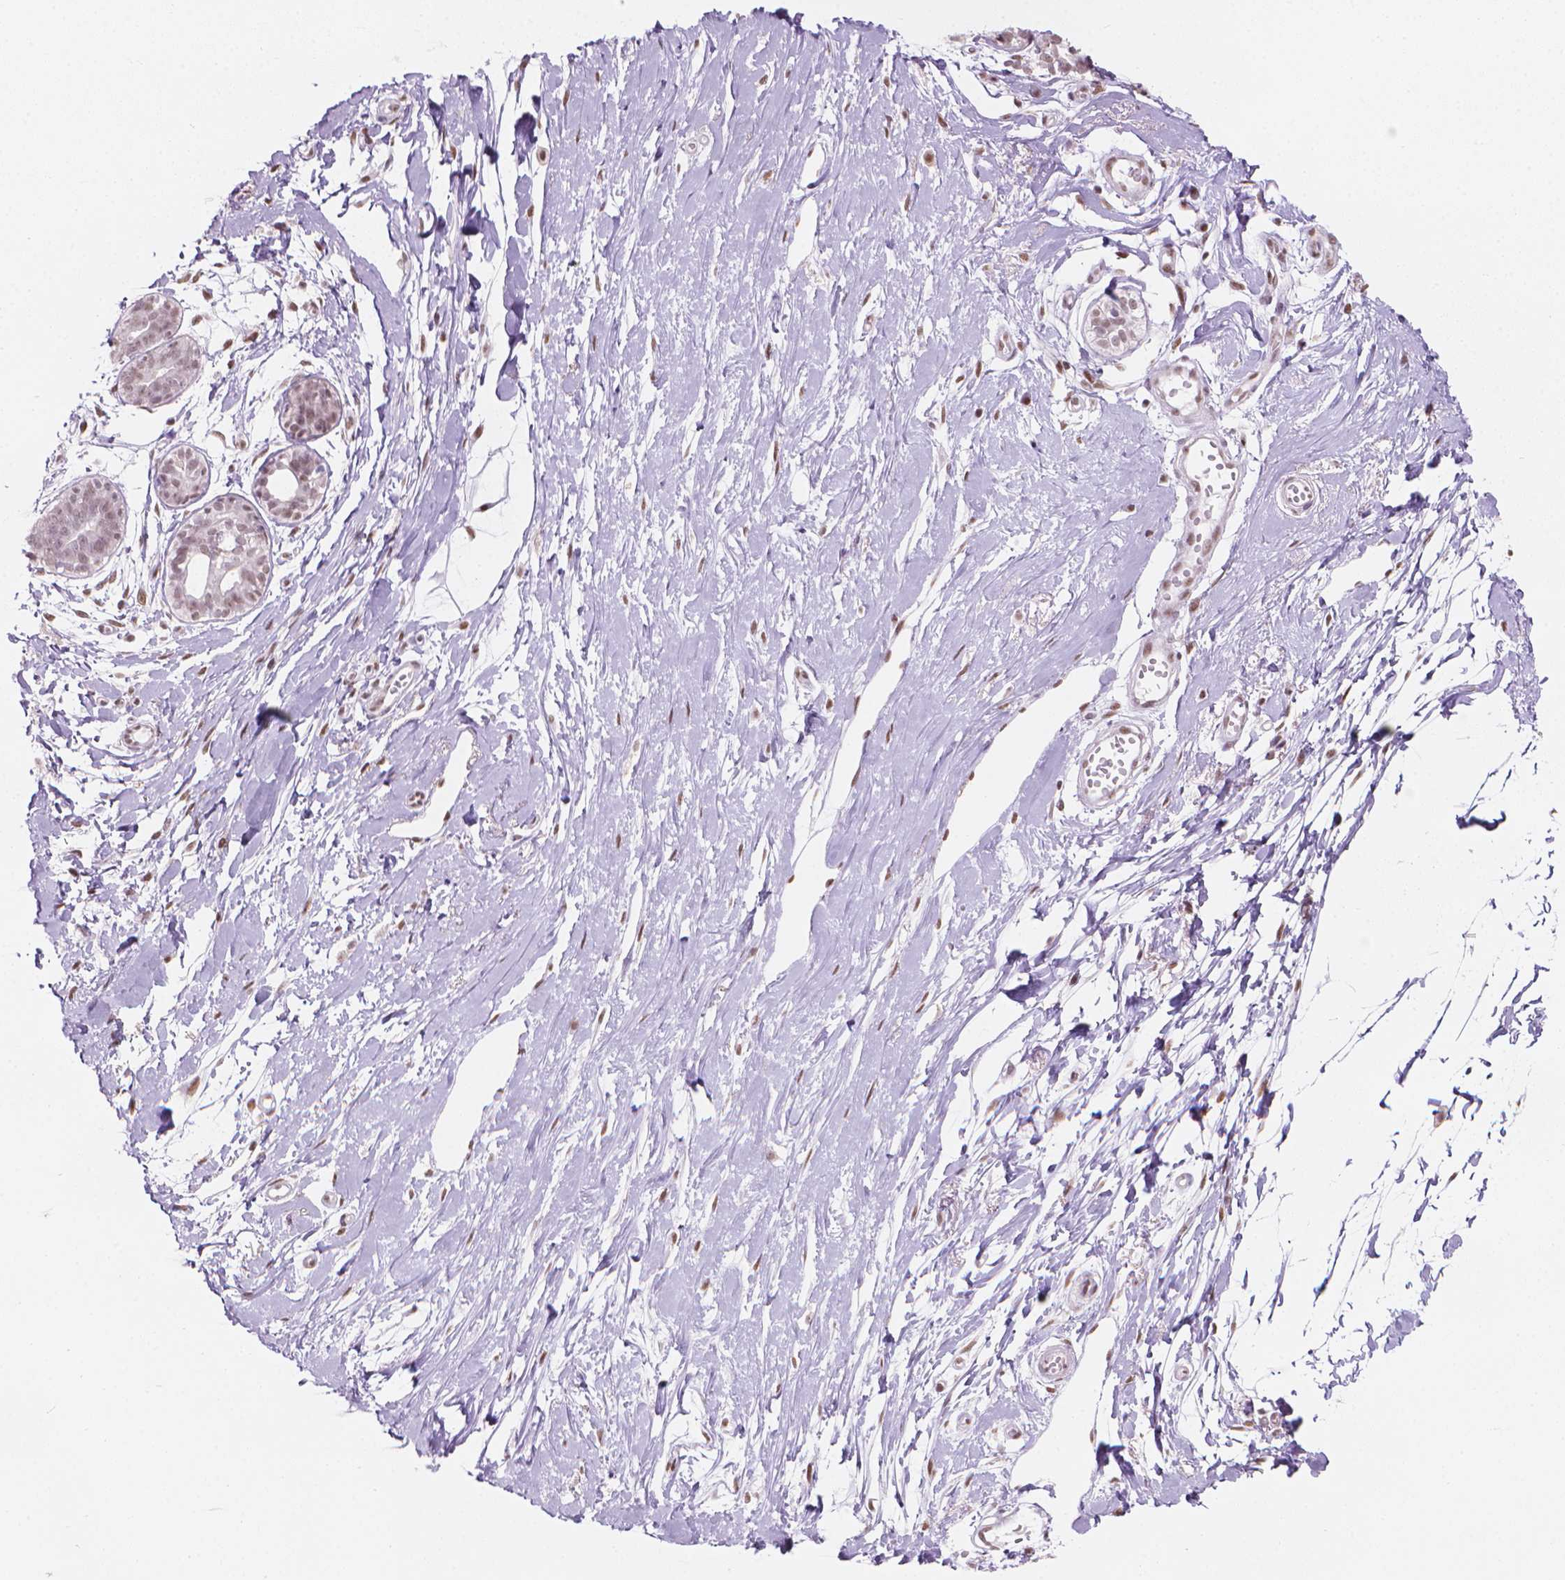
{"staining": {"intensity": "weak", "quantity": "25%-75%", "location": "nuclear"}, "tissue": "breast", "cell_type": "Adipocytes", "image_type": "normal", "snomed": [{"axis": "morphology", "description": "Normal tissue, NOS"}, {"axis": "topography", "description": "Breast"}], "caption": "Weak nuclear positivity is seen in approximately 25%-75% of adipocytes in unremarkable breast.", "gene": "PIAS2", "patient": {"sex": "female", "age": 49}}